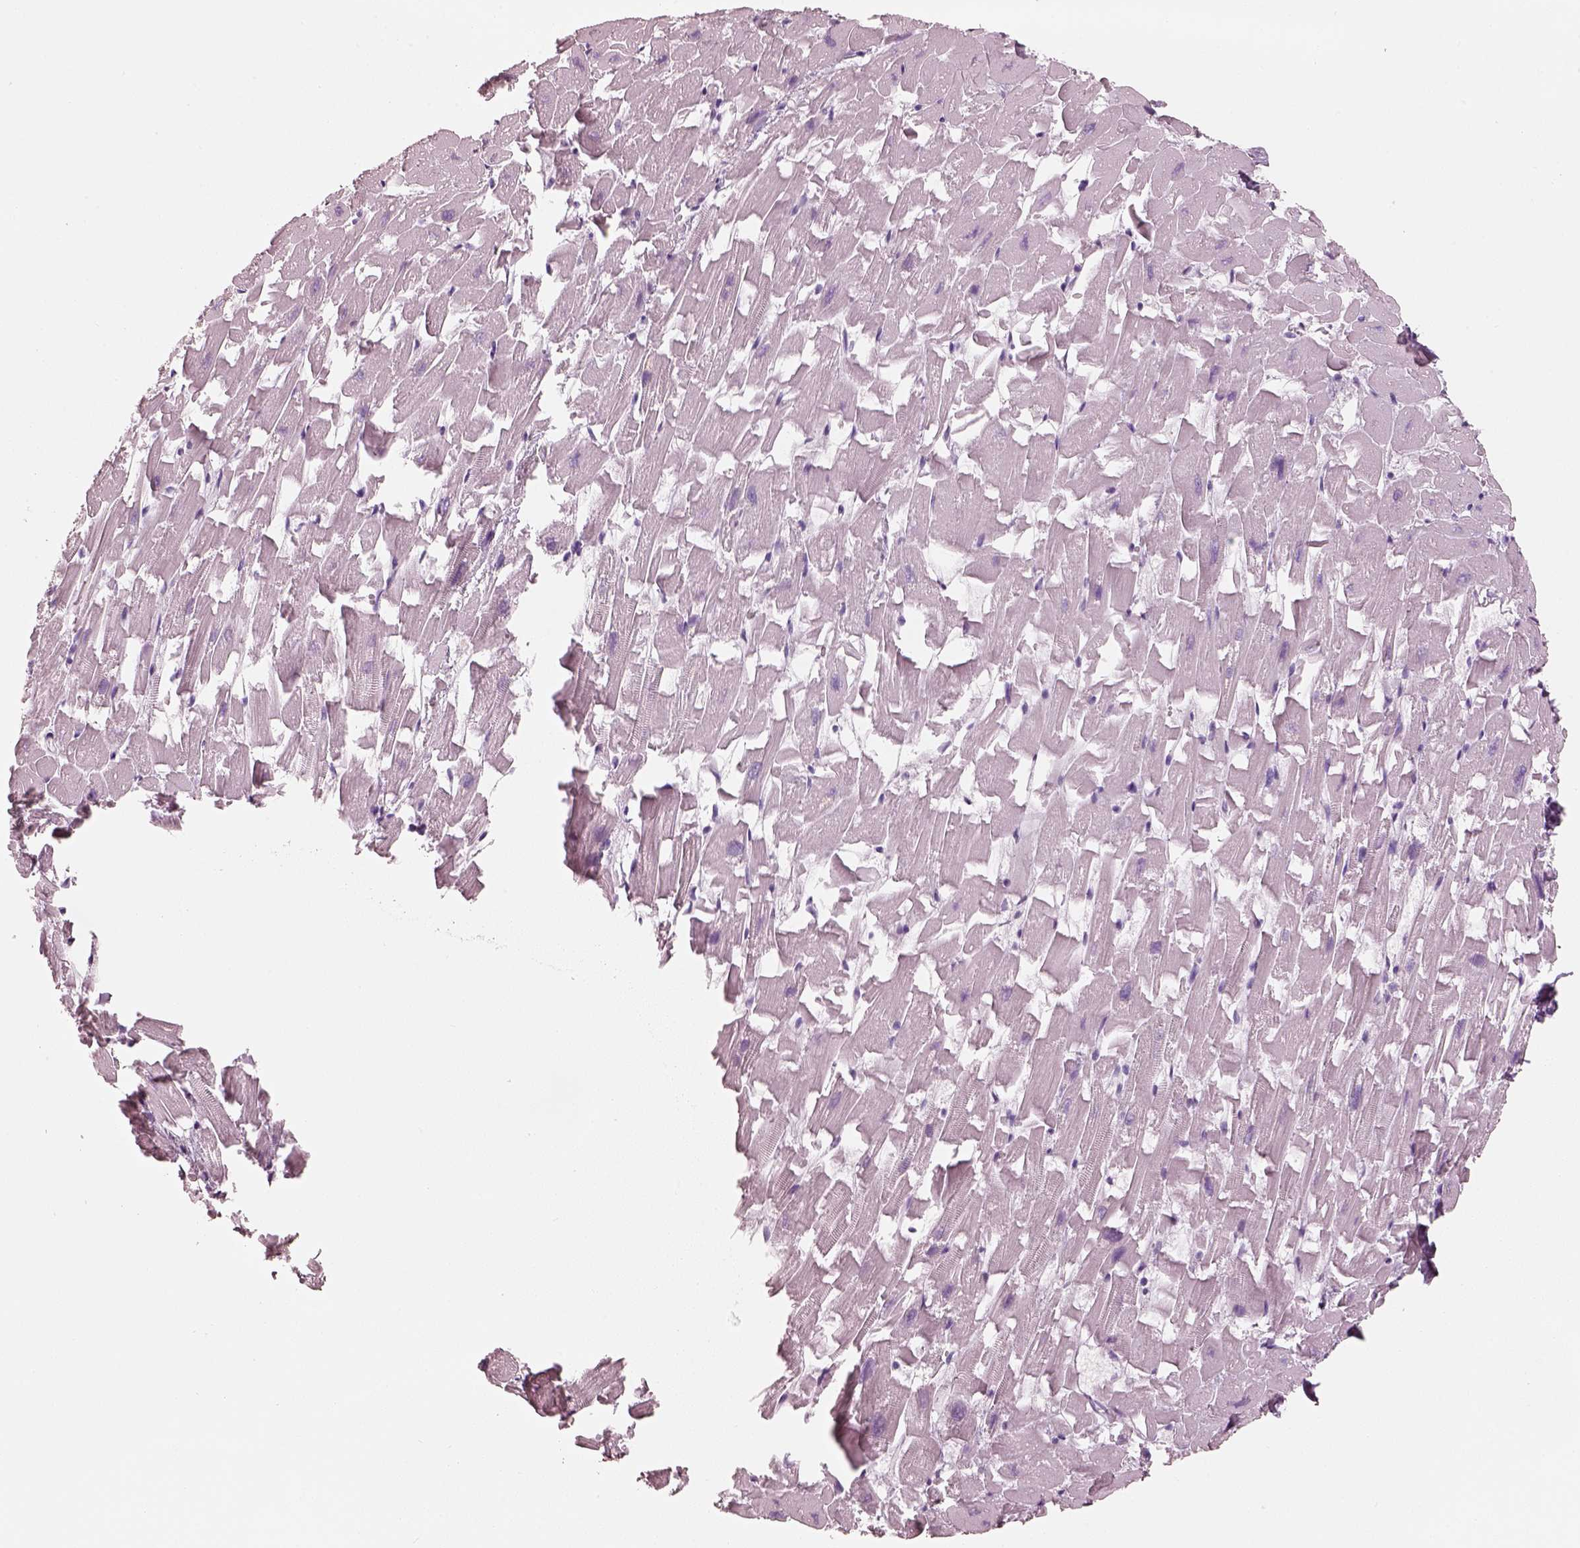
{"staining": {"intensity": "negative", "quantity": "none", "location": "none"}, "tissue": "heart muscle", "cell_type": "Cardiomyocytes", "image_type": "normal", "snomed": [{"axis": "morphology", "description": "Normal tissue, NOS"}, {"axis": "topography", "description": "Heart"}], "caption": "Protein analysis of normal heart muscle reveals no significant expression in cardiomyocytes. (Stains: DAB (3,3'-diaminobenzidine) immunohistochemistry (IHC) with hematoxylin counter stain, Microscopy: brightfield microscopy at high magnification).", "gene": "PNOC", "patient": {"sex": "female", "age": 64}}